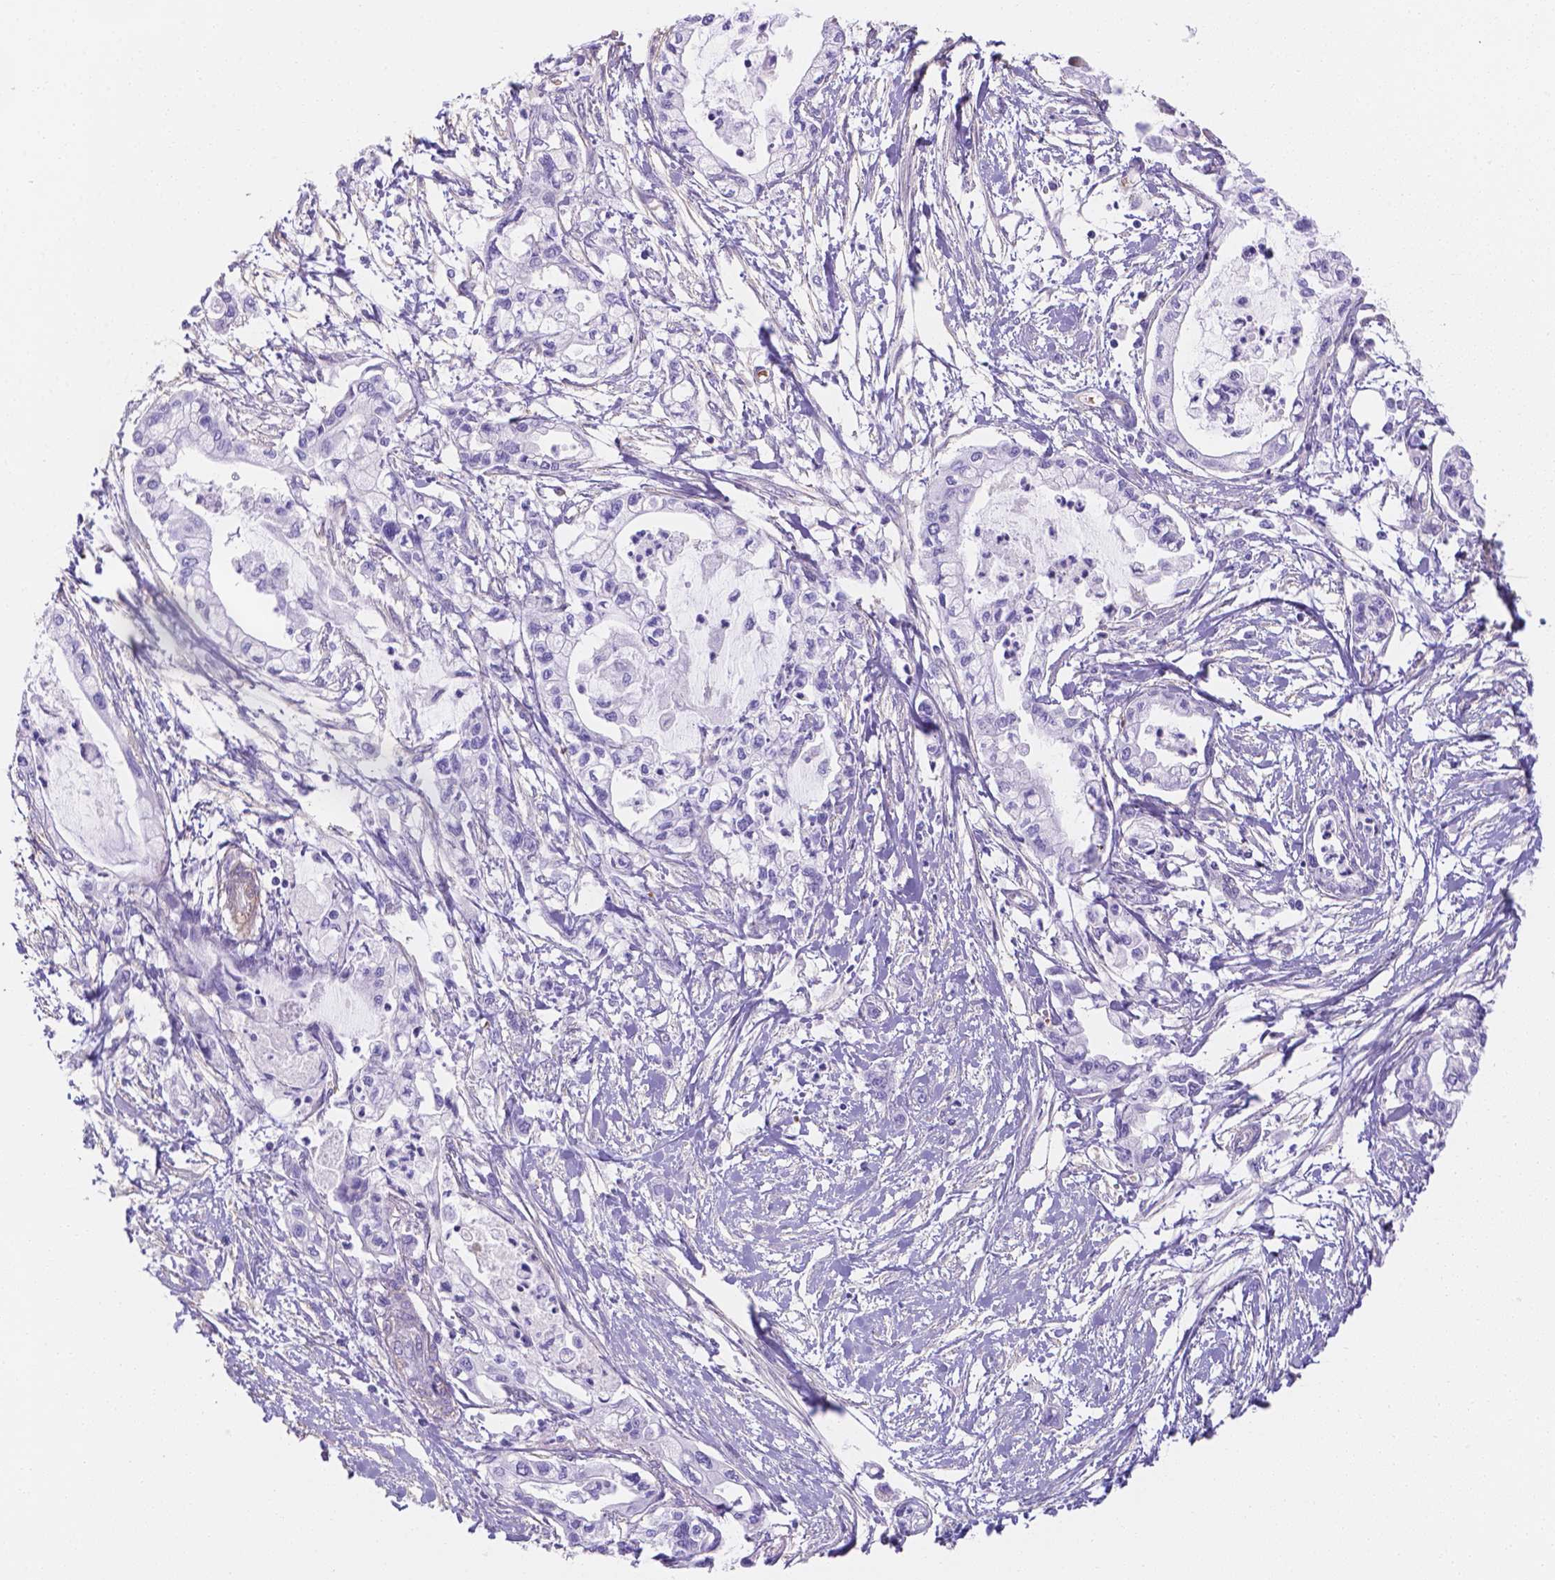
{"staining": {"intensity": "negative", "quantity": "none", "location": "none"}, "tissue": "pancreatic cancer", "cell_type": "Tumor cells", "image_type": "cancer", "snomed": [{"axis": "morphology", "description": "Adenocarcinoma, NOS"}, {"axis": "topography", "description": "Pancreas"}], "caption": "This is an immunohistochemistry (IHC) micrograph of human pancreatic adenocarcinoma. There is no expression in tumor cells.", "gene": "SLC40A1", "patient": {"sex": "male", "age": 54}}